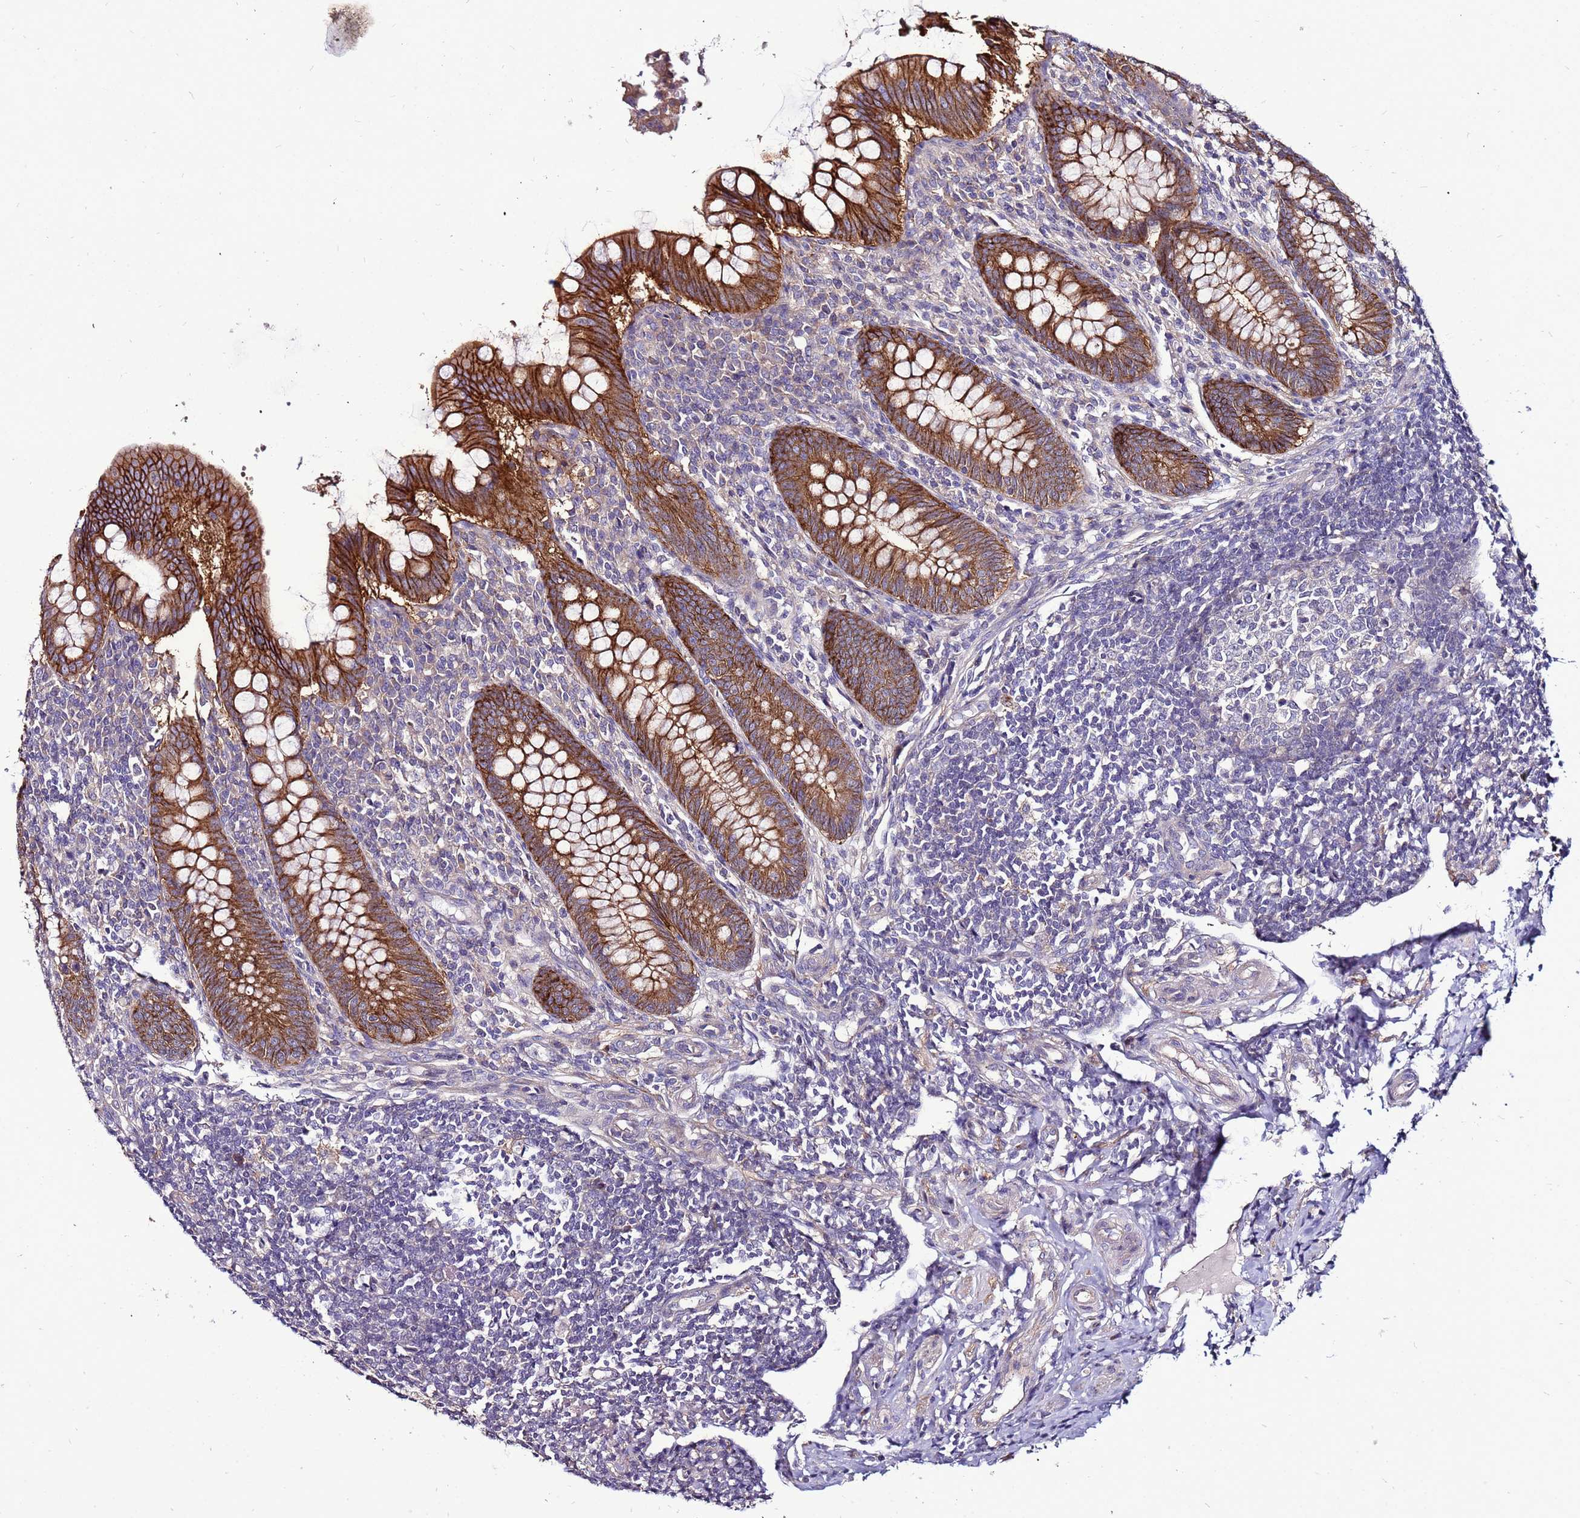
{"staining": {"intensity": "strong", "quantity": ">75%", "location": "cytoplasmic/membranous"}, "tissue": "appendix", "cell_type": "Glandular cells", "image_type": "normal", "snomed": [{"axis": "morphology", "description": "Normal tissue, NOS"}, {"axis": "topography", "description": "Appendix"}], "caption": "IHC (DAB (3,3'-diaminobenzidine)) staining of unremarkable appendix shows strong cytoplasmic/membranous protein positivity in about >75% of glandular cells.", "gene": "GPN3", "patient": {"sex": "female", "age": 33}}